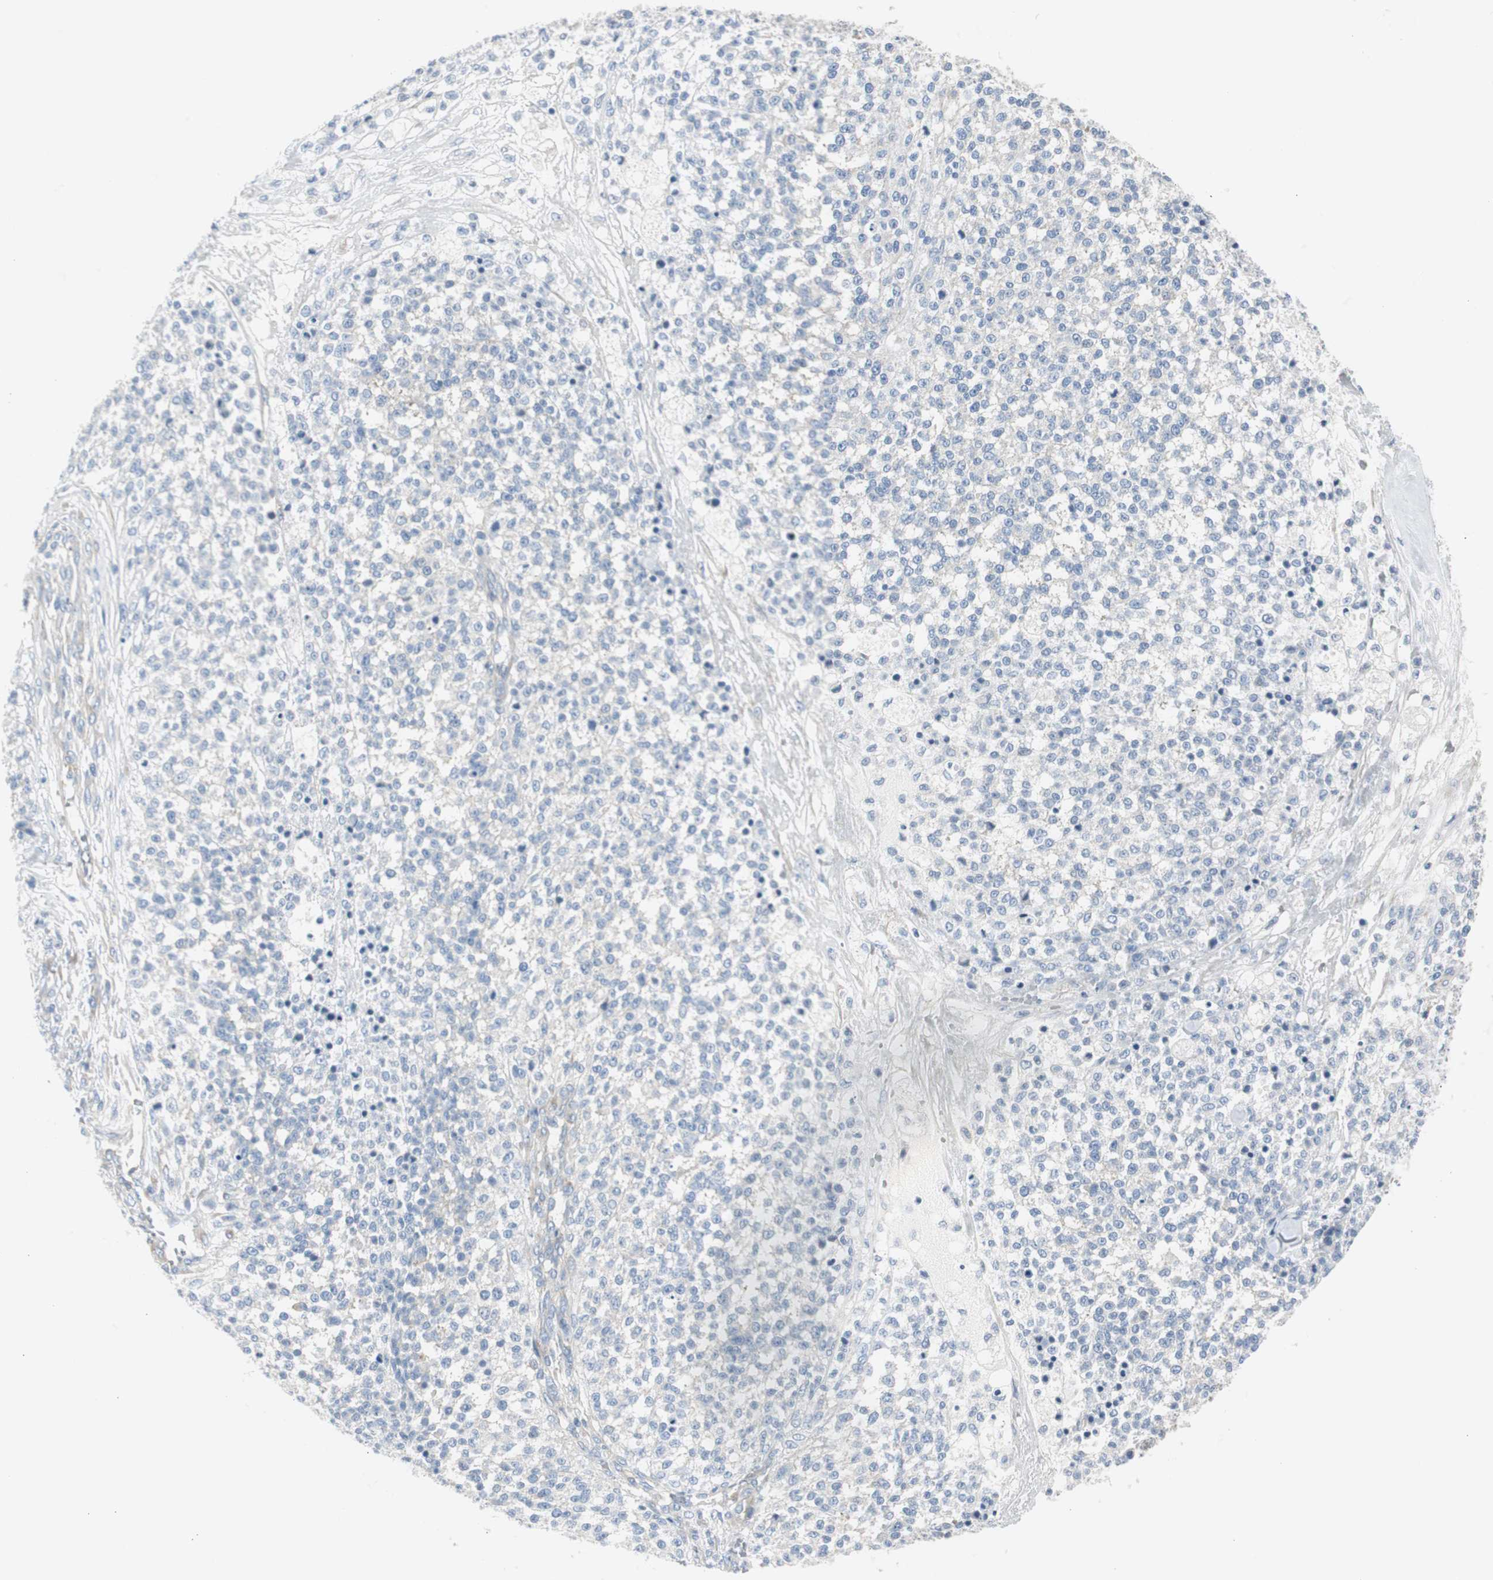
{"staining": {"intensity": "negative", "quantity": "none", "location": "none"}, "tissue": "testis cancer", "cell_type": "Tumor cells", "image_type": "cancer", "snomed": [{"axis": "morphology", "description": "Seminoma, NOS"}, {"axis": "topography", "description": "Testis"}], "caption": "Tumor cells show no significant protein staining in testis seminoma.", "gene": "RPS12", "patient": {"sex": "male", "age": 59}}